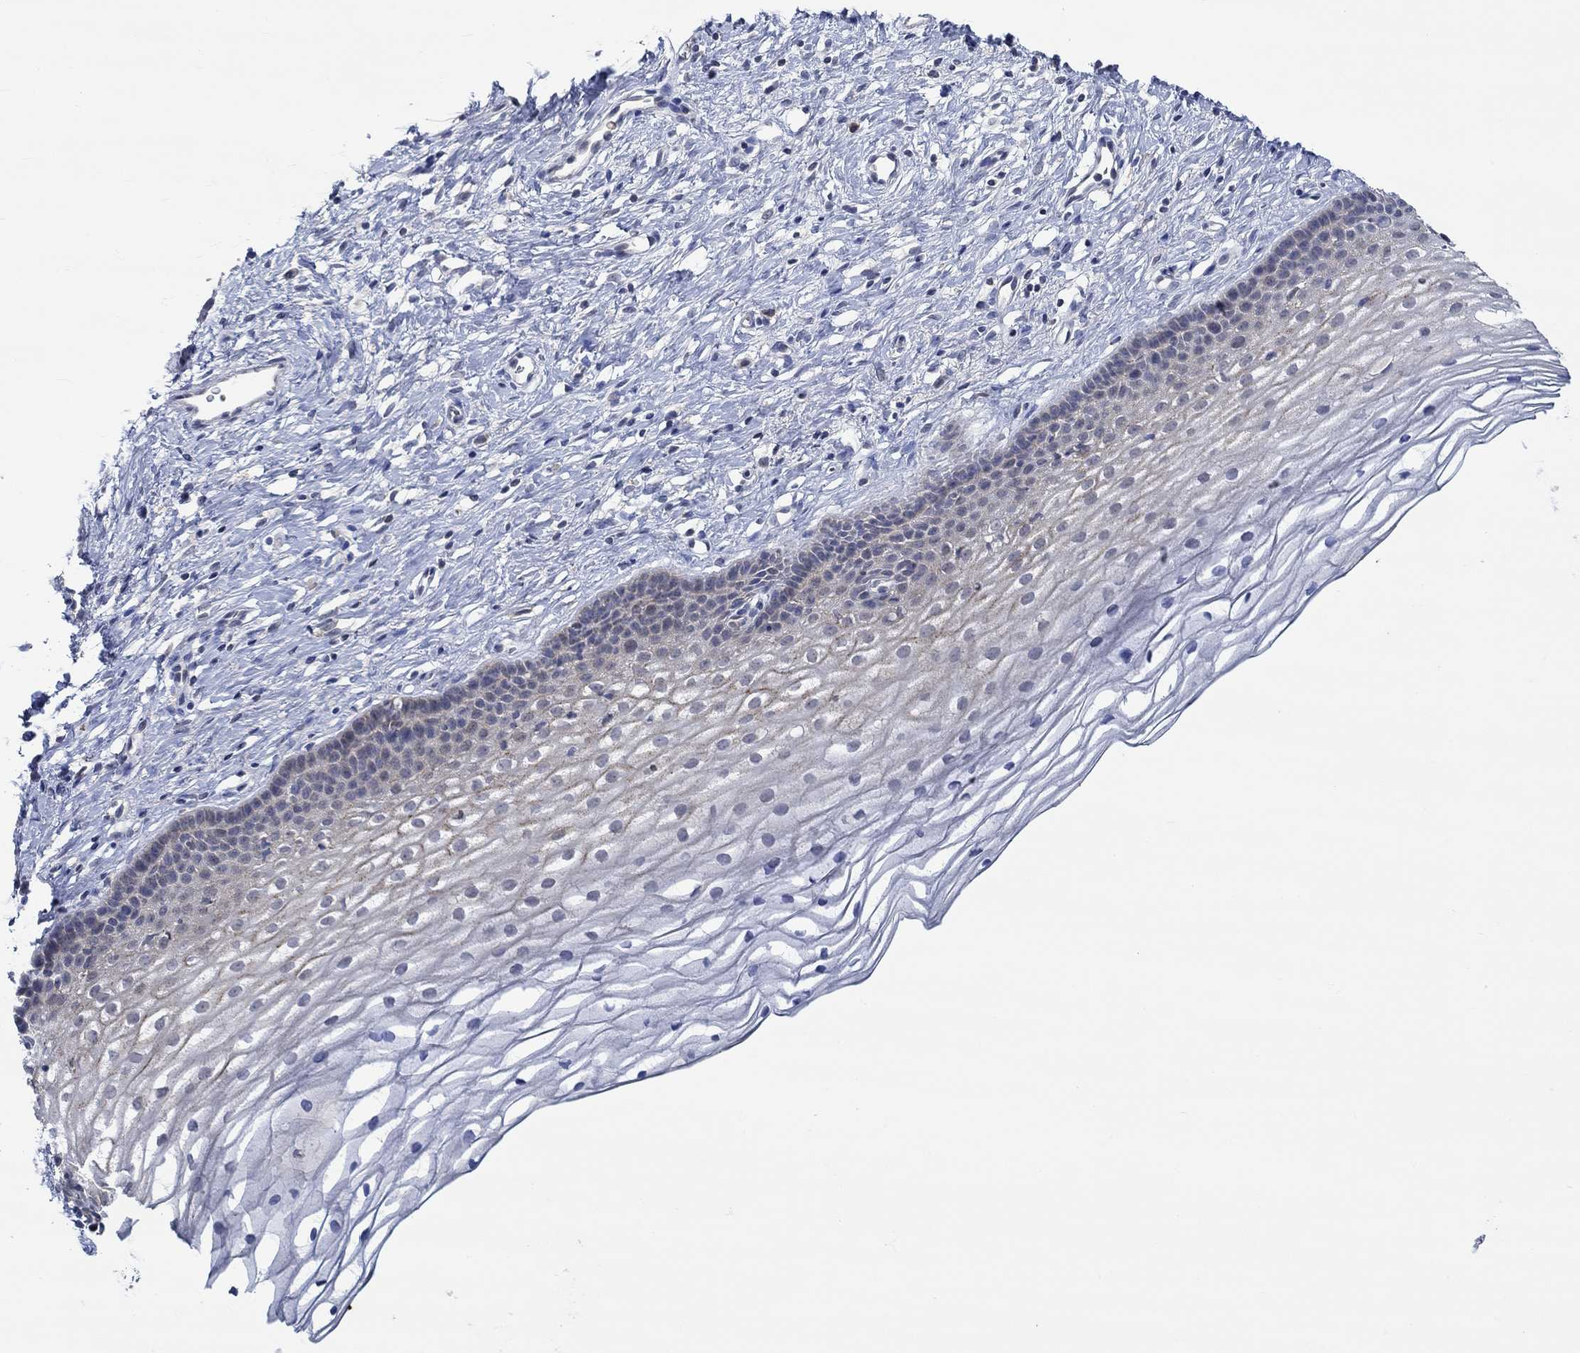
{"staining": {"intensity": "moderate", "quantity": "<25%", "location": "cytoplasmic/membranous"}, "tissue": "cervix", "cell_type": "Squamous epithelial cells", "image_type": "normal", "snomed": [{"axis": "morphology", "description": "Normal tissue, NOS"}, {"axis": "topography", "description": "Cervix"}], "caption": "Cervix stained with DAB (3,3'-diaminobenzidine) immunohistochemistry (IHC) shows low levels of moderate cytoplasmic/membranous positivity in approximately <25% of squamous epithelial cells.", "gene": "WASF1", "patient": {"sex": "female", "age": 39}}